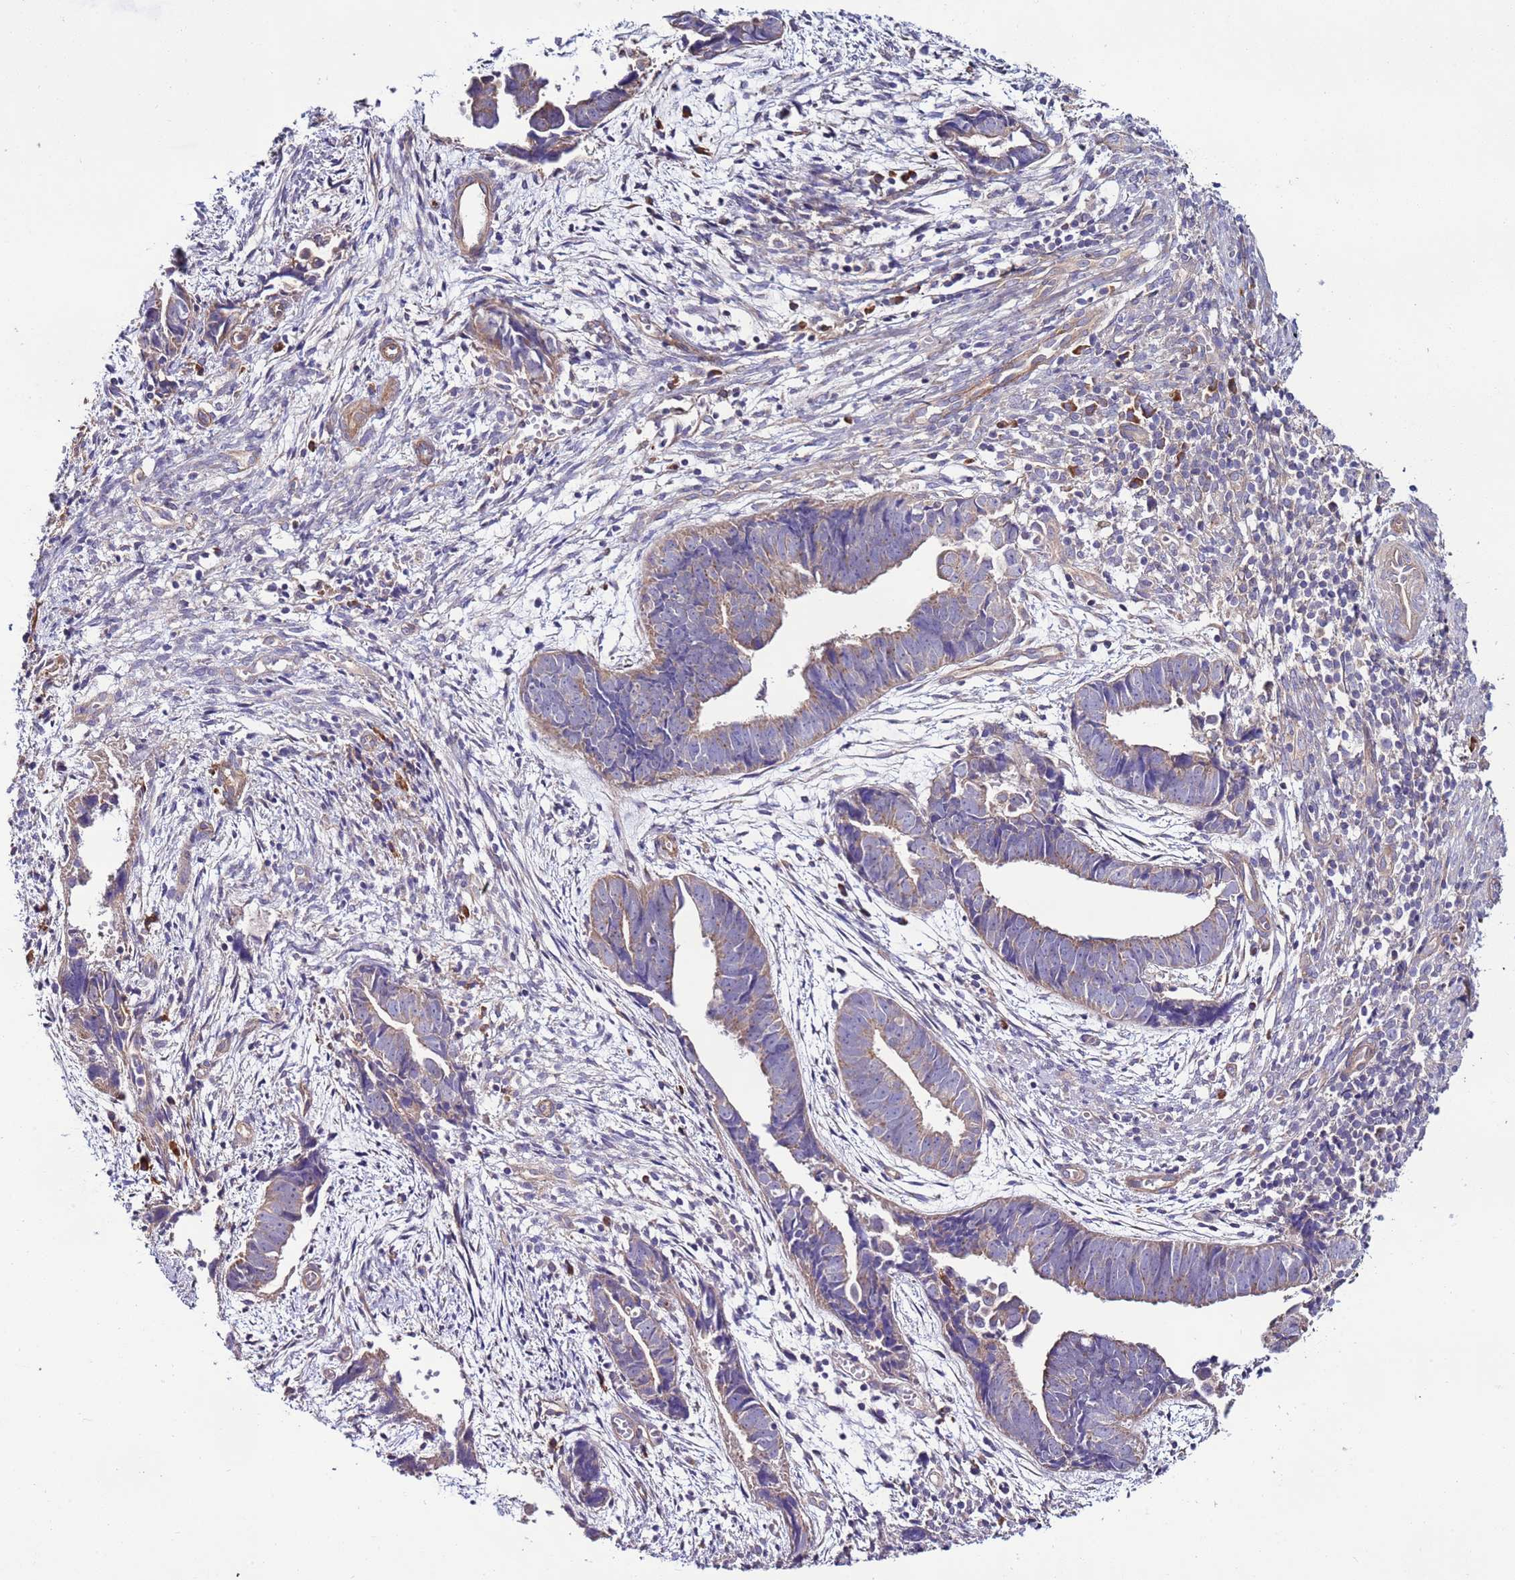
{"staining": {"intensity": "weak", "quantity": "25%-75%", "location": "cytoplasmic/membranous"}, "tissue": "endometrial cancer", "cell_type": "Tumor cells", "image_type": "cancer", "snomed": [{"axis": "morphology", "description": "Adenocarcinoma, NOS"}, {"axis": "topography", "description": "Endometrium"}], "caption": "Human endometrial adenocarcinoma stained with a protein marker displays weak staining in tumor cells.", "gene": "SPCS1", "patient": {"sex": "female", "age": 75}}